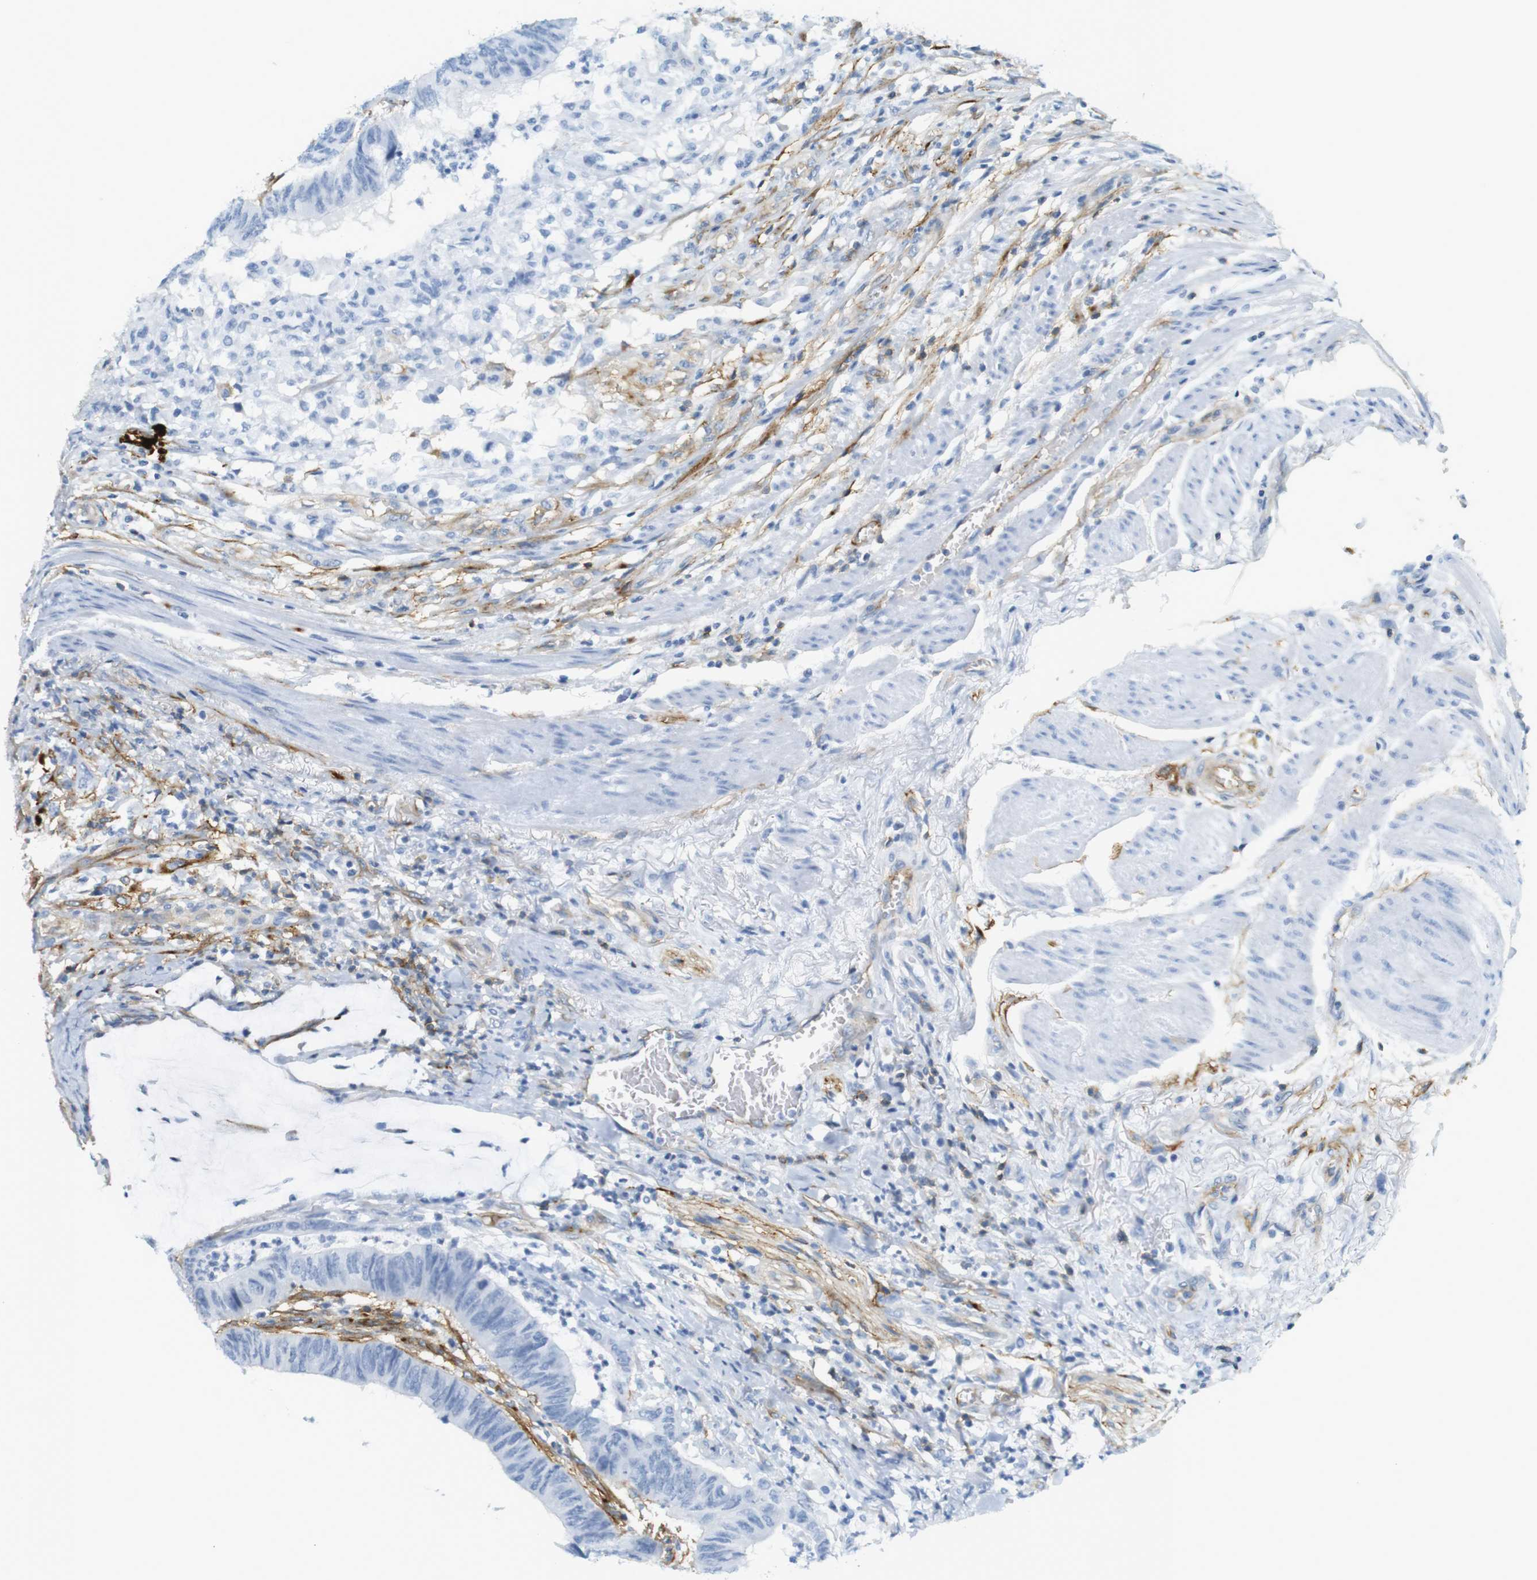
{"staining": {"intensity": "negative", "quantity": "none", "location": "none"}, "tissue": "colorectal cancer", "cell_type": "Tumor cells", "image_type": "cancer", "snomed": [{"axis": "morphology", "description": "Normal tissue, NOS"}, {"axis": "morphology", "description": "Adenocarcinoma, NOS"}, {"axis": "topography", "description": "Rectum"}, {"axis": "topography", "description": "Peripheral nerve tissue"}], "caption": "Tumor cells show no significant protein positivity in colorectal adenocarcinoma. The staining is performed using DAB brown chromogen with nuclei counter-stained in using hematoxylin.", "gene": "F2R", "patient": {"sex": "male", "age": 92}}